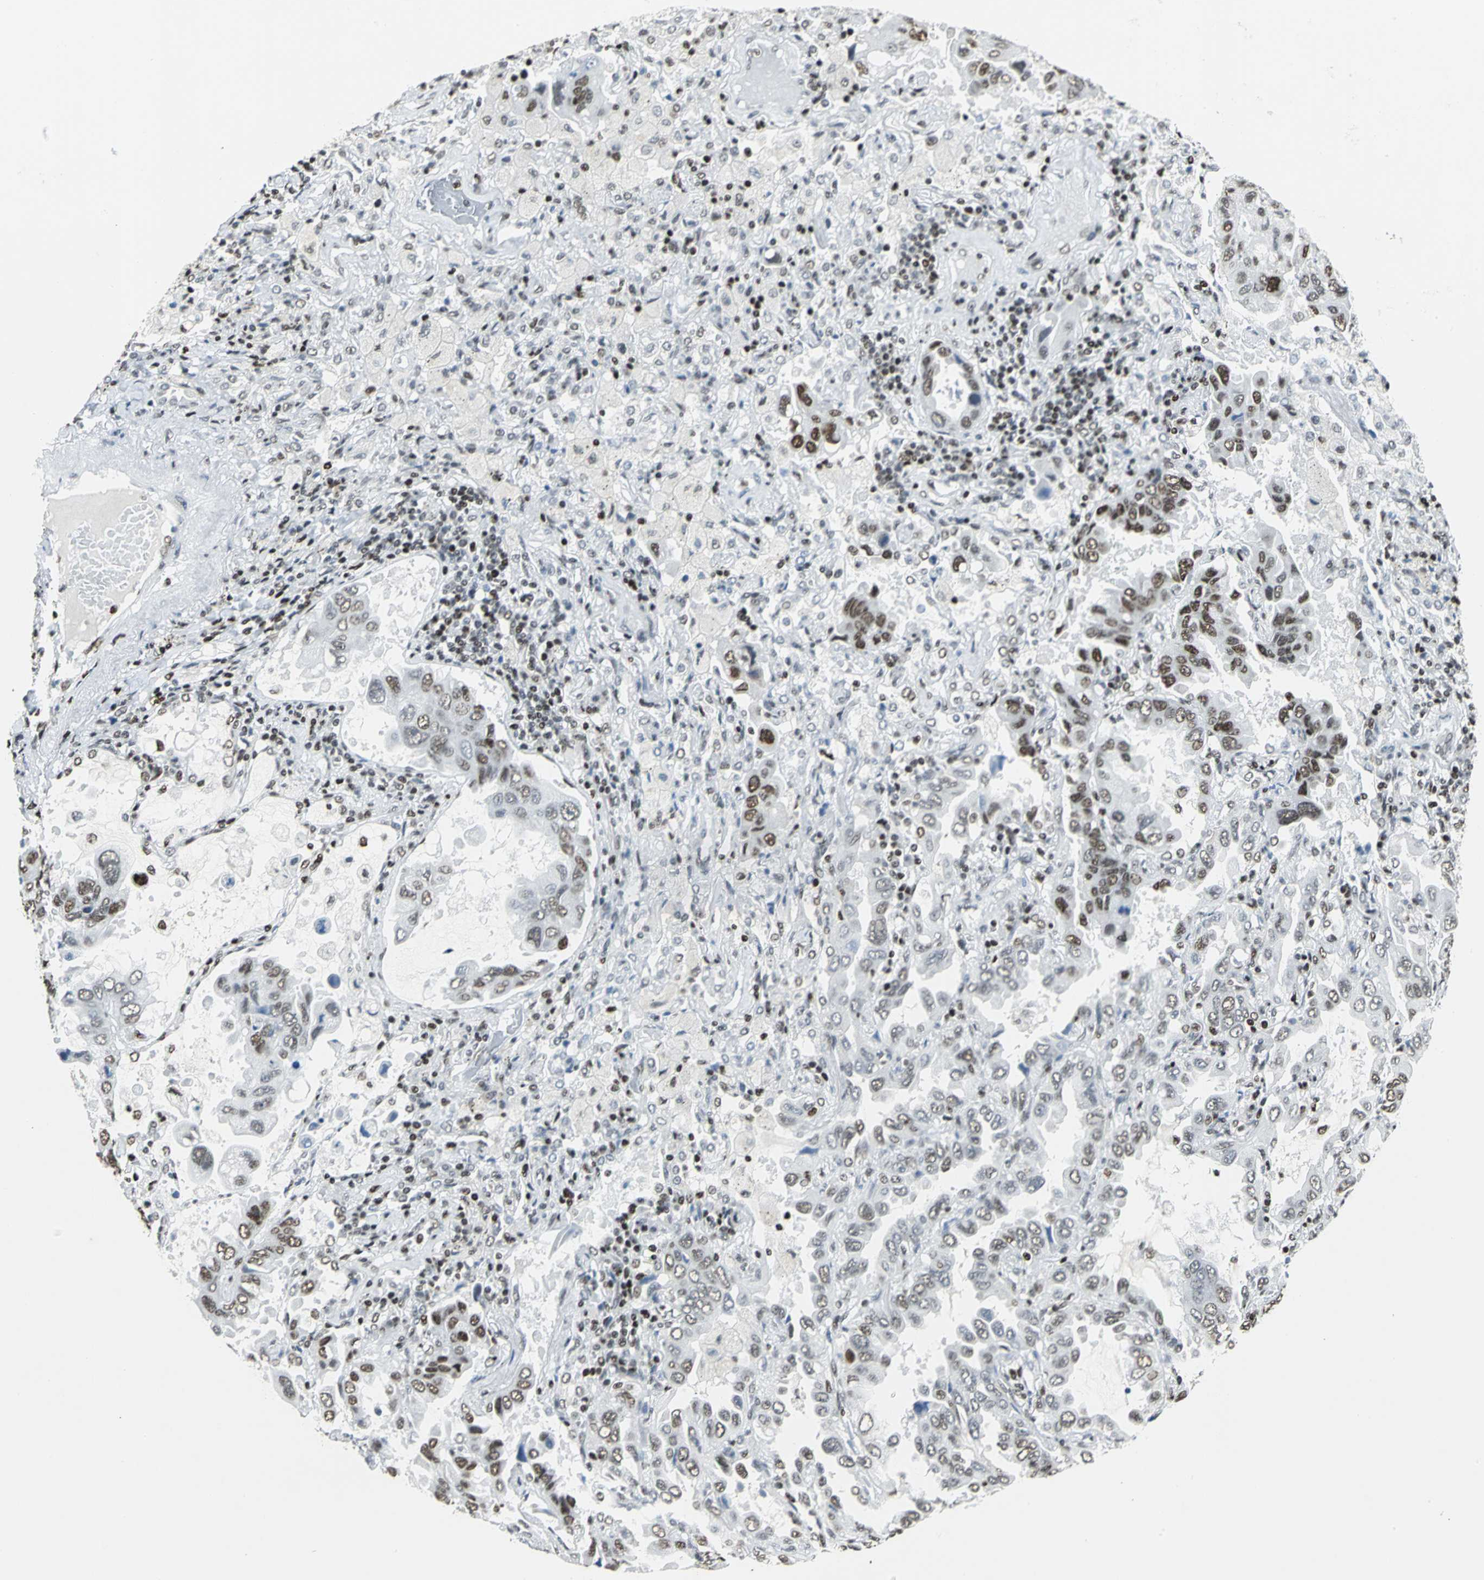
{"staining": {"intensity": "strong", "quantity": "25%-75%", "location": "nuclear"}, "tissue": "lung cancer", "cell_type": "Tumor cells", "image_type": "cancer", "snomed": [{"axis": "morphology", "description": "Adenocarcinoma, NOS"}, {"axis": "topography", "description": "Lung"}], "caption": "Adenocarcinoma (lung) was stained to show a protein in brown. There is high levels of strong nuclear positivity in about 25%-75% of tumor cells.", "gene": "HNRNPD", "patient": {"sex": "male", "age": 64}}